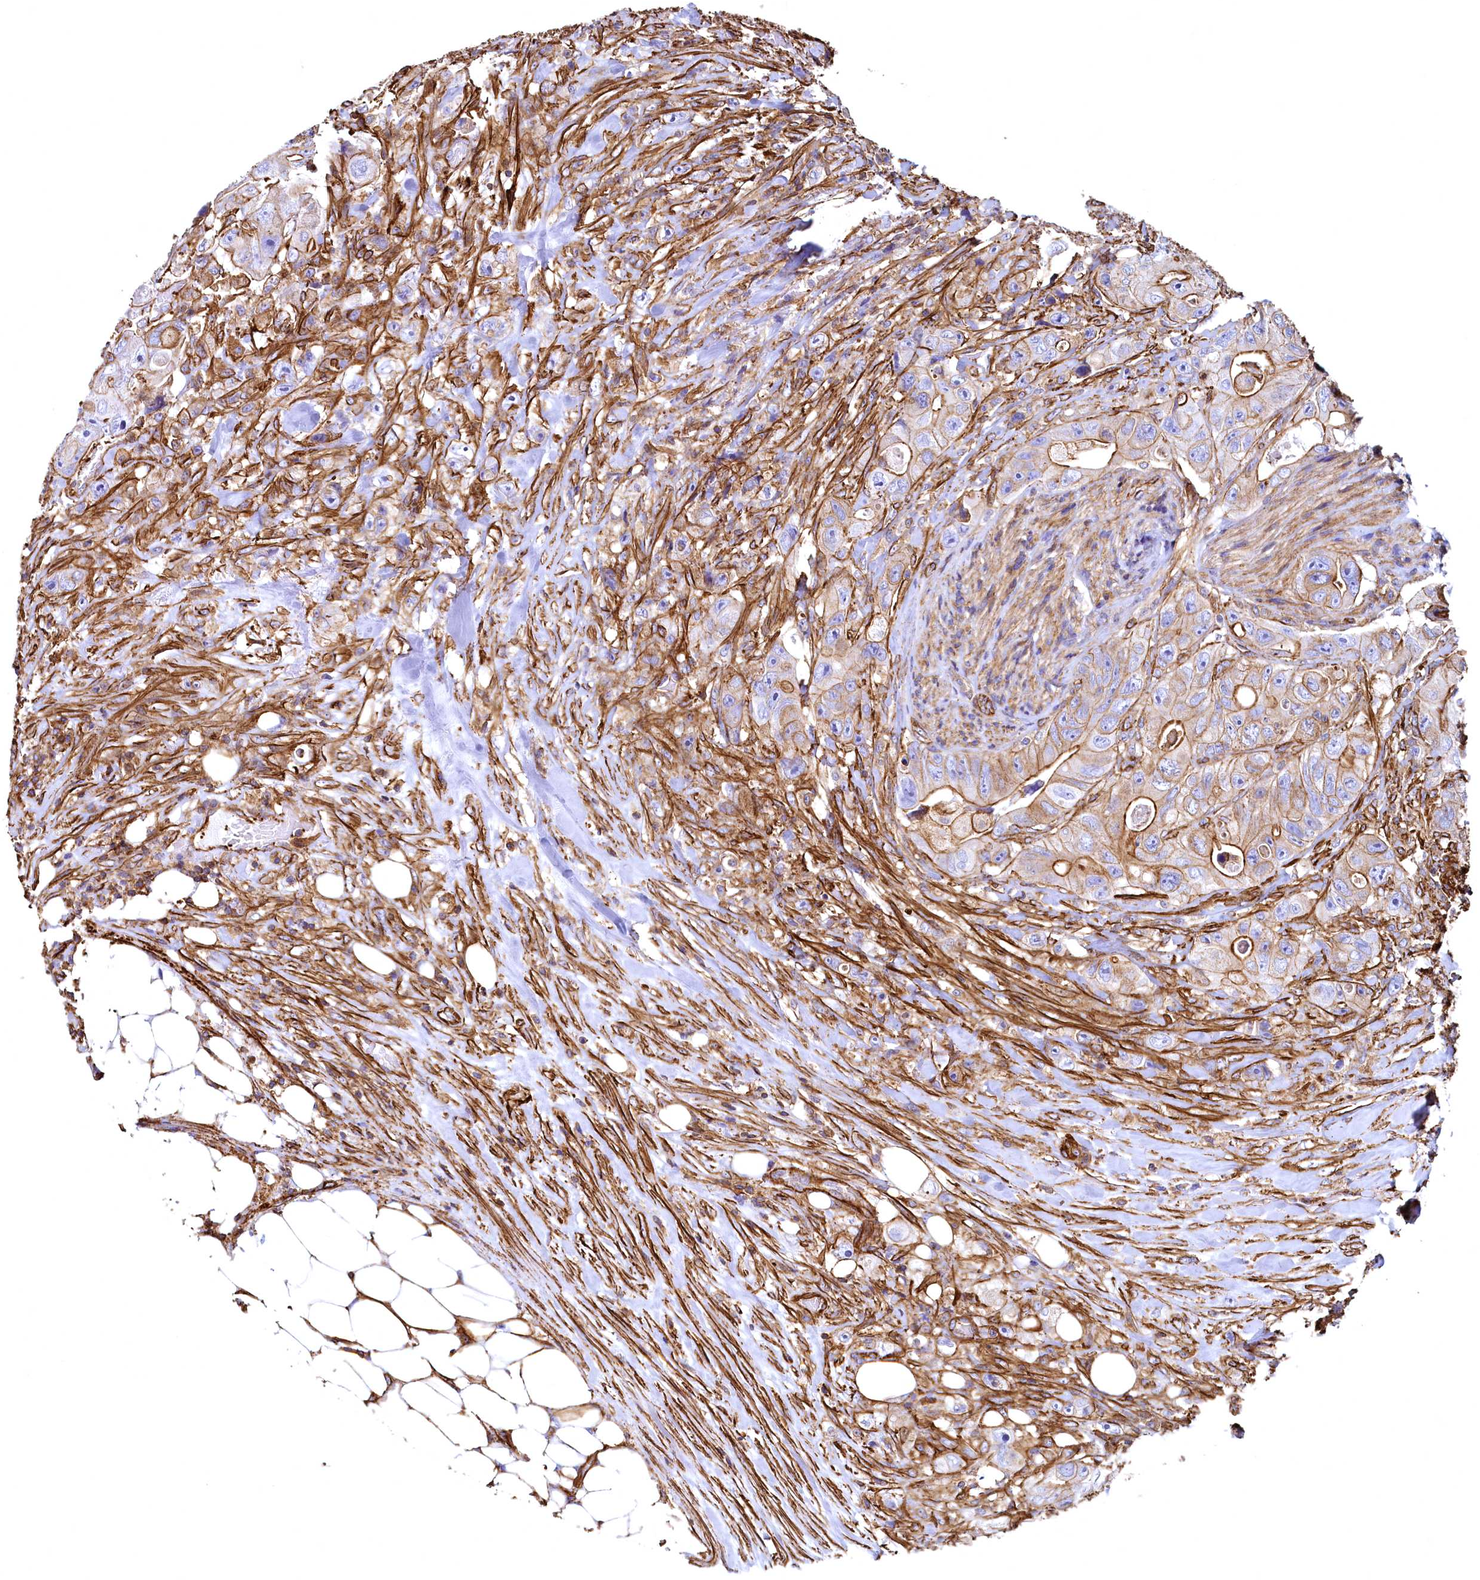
{"staining": {"intensity": "moderate", "quantity": "25%-75%", "location": "cytoplasmic/membranous"}, "tissue": "colorectal cancer", "cell_type": "Tumor cells", "image_type": "cancer", "snomed": [{"axis": "morphology", "description": "Adenocarcinoma, NOS"}, {"axis": "topography", "description": "Colon"}], "caption": "The histopathology image demonstrates immunohistochemical staining of colorectal adenocarcinoma. There is moderate cytoplasmic/membranous staining is appreciated in approximately 25%-75% of tumor cells. Using DAB (3,3'-diaminobenzidine) (brown) and hematoxylin (blue) stains, captured at high magnification using brightfield microscopy.", "gene": "THBS1", "patient": {"sex": "female", "age": 46}}